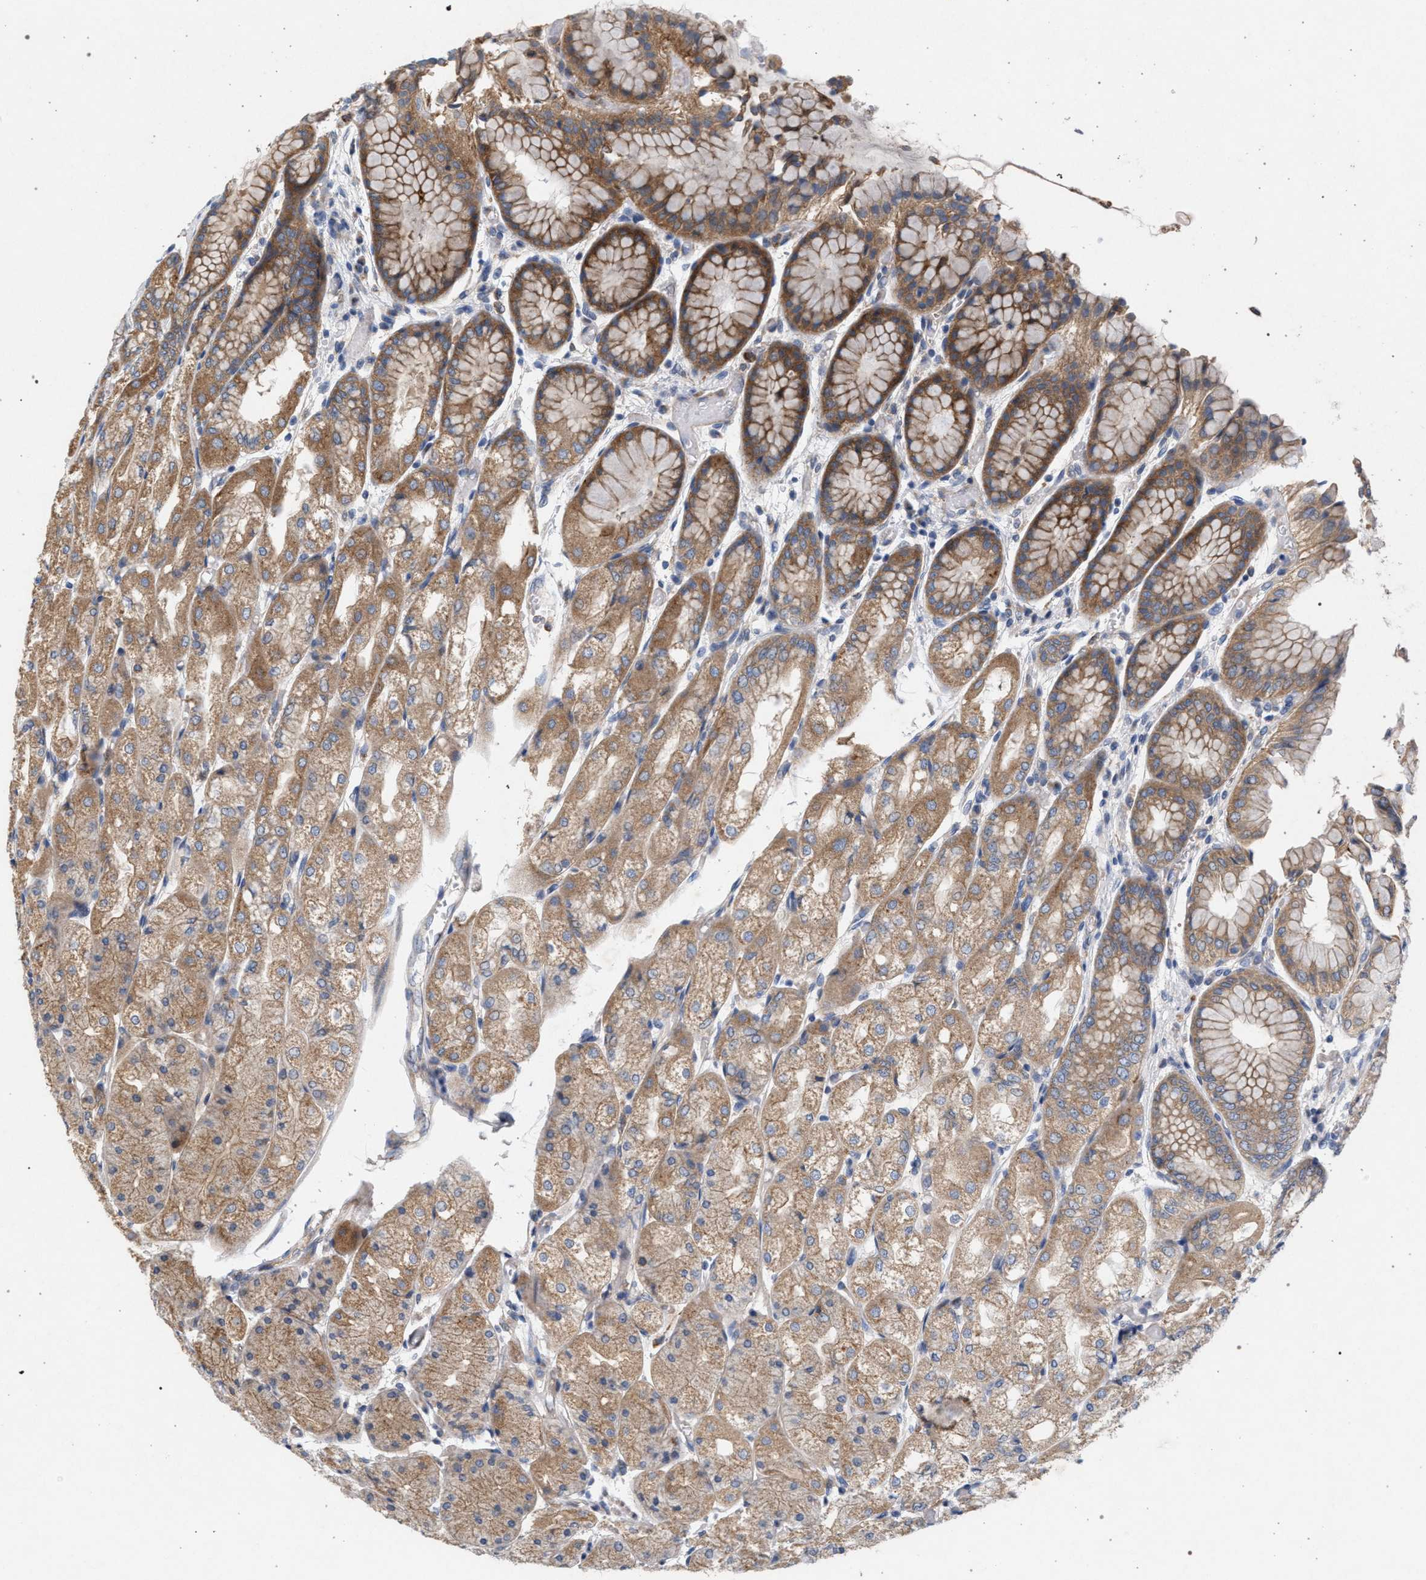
{"staining": {"intensity": "moderate", "quantity": ">75%", "location": "cytoplasmic/membranous"}, "tissue": "stomach", "cell_type": "Glandular cells", "image_type": "normal", "snomed": [{"axis": "morphology", "description": "Normal tissue, NOS"}, {"axis": "topography", "description": "Stomach, upper"}], "caption": "An IHC micrograph of benign tissue is shown. Protein staining in brown shows moderate cytoplasmic/membranous positivity in stomach within glandular cells.", "gene": "MAMDC2", "patient": {"sex": "male", "age": 72}}